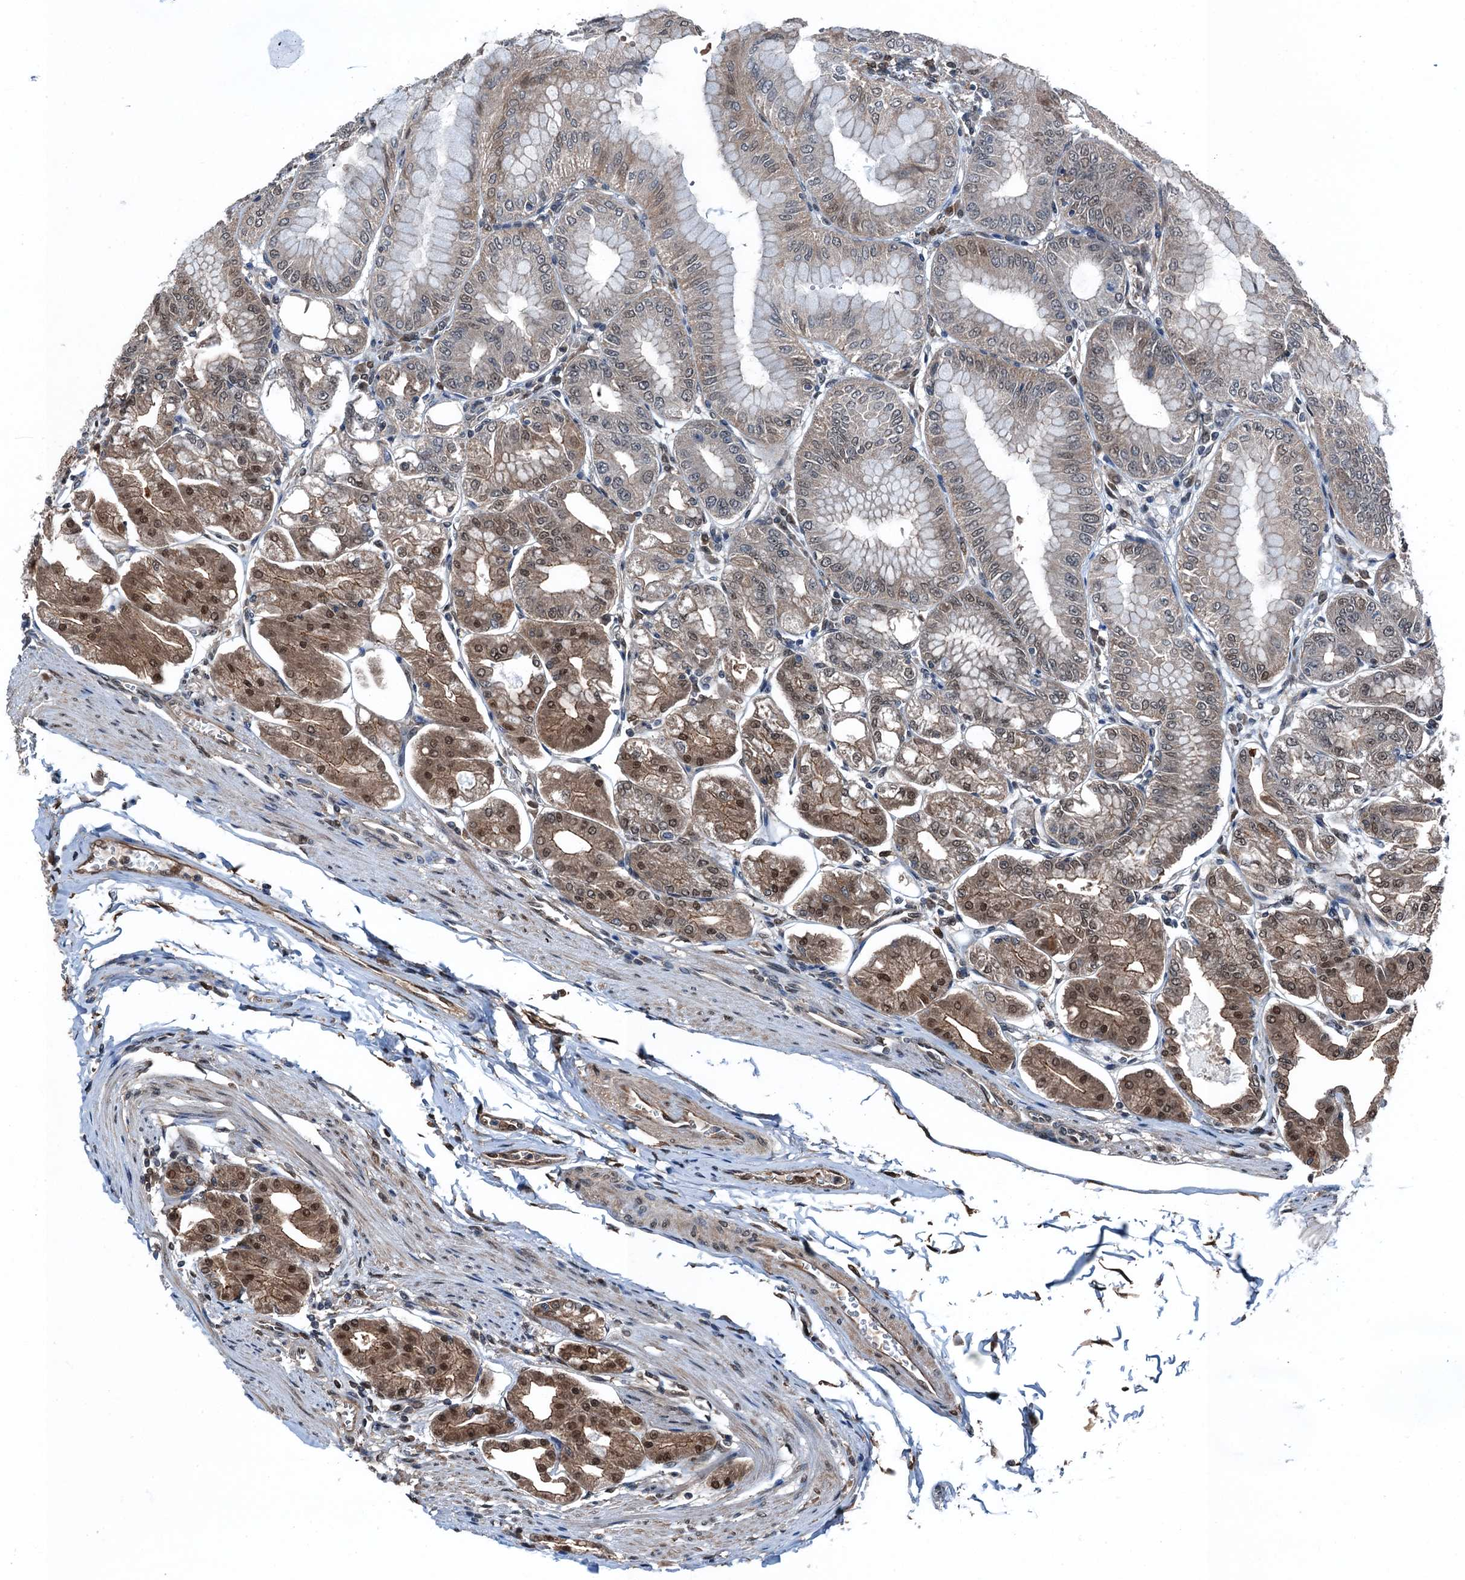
{"staining": {"intensity": "moderate", "quantity": ">75%", "location": "cytoplasmic/membranous,nuclear"}, "tissue": "stomach", "cell_type": "Glandular cells", "image_type": "normal", "snomed": [{"axis": "morphology", "description": "Normal tissue, NOS"}, {"axis": "topography", "description": "Stomach, lower"}], "caption": "About >75% of glandular cells in benign human stomach demonstrate moderate cytoplasmic/membranous,nuclear protein positivity as visualized by brown immunohistochemical staining.", "gene": "RNH1", "patient": {"sex": "male", "age": 71}}